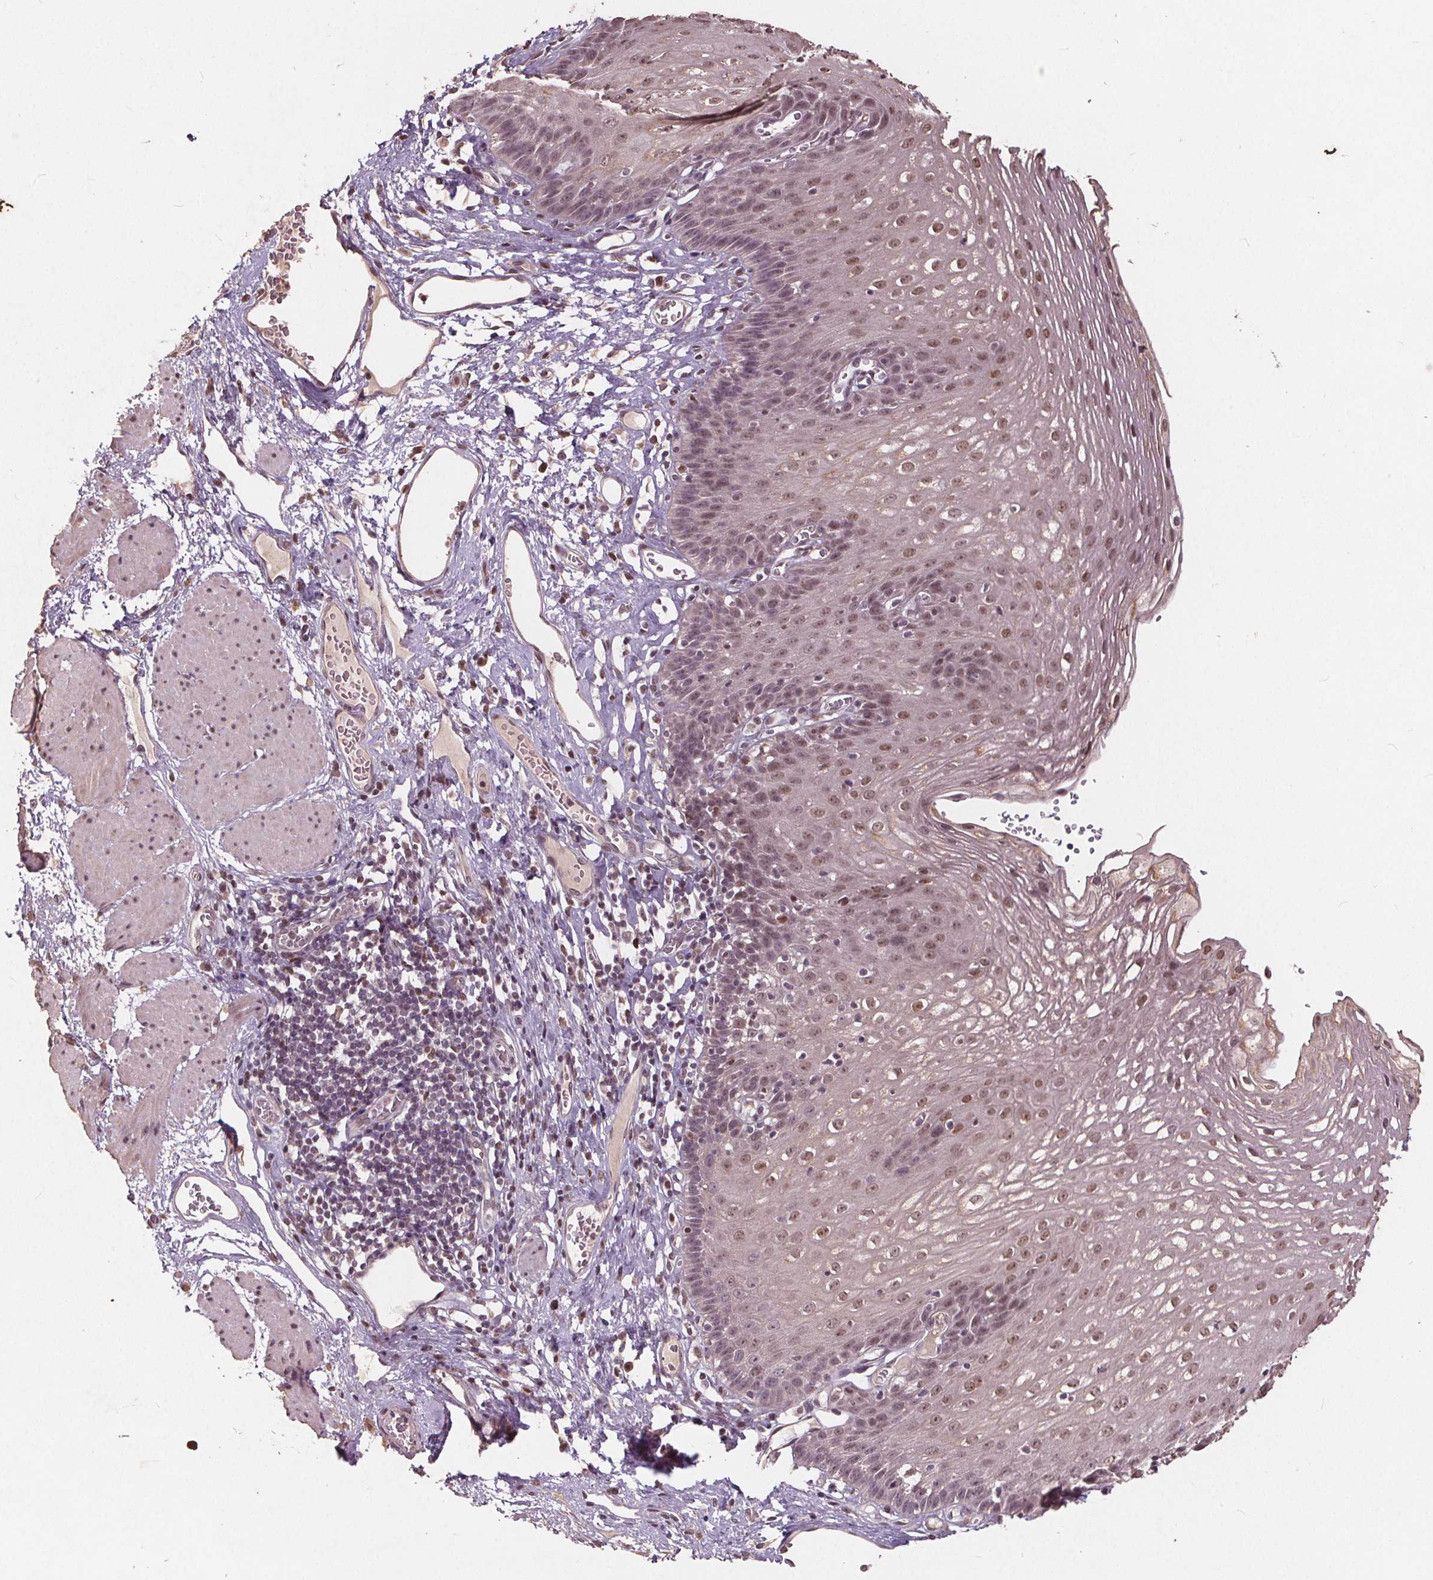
{"staining": {"intensity": "weak", "quantity": ">75%", "location": "nuclear"}, "tissue": "esophagus", "cell_type": "Squamous epithelial cells", "image_type": "normal", "snomed": [{"axis": "morphology", "description": "Normal tissue, NOS"}, {"axis": "topography", "description": "Esophagus"}], "caption": "This photomicrograph reveals normal esophagus stained with immunohistochemistry to label a protein in brown. The nuclear of squamous epithelial cells show weak positivity for the protein. Nuclei are counter-stained blue.", "gene": "DNMT3B", "patient": {"sex": "male", "age": 72}}